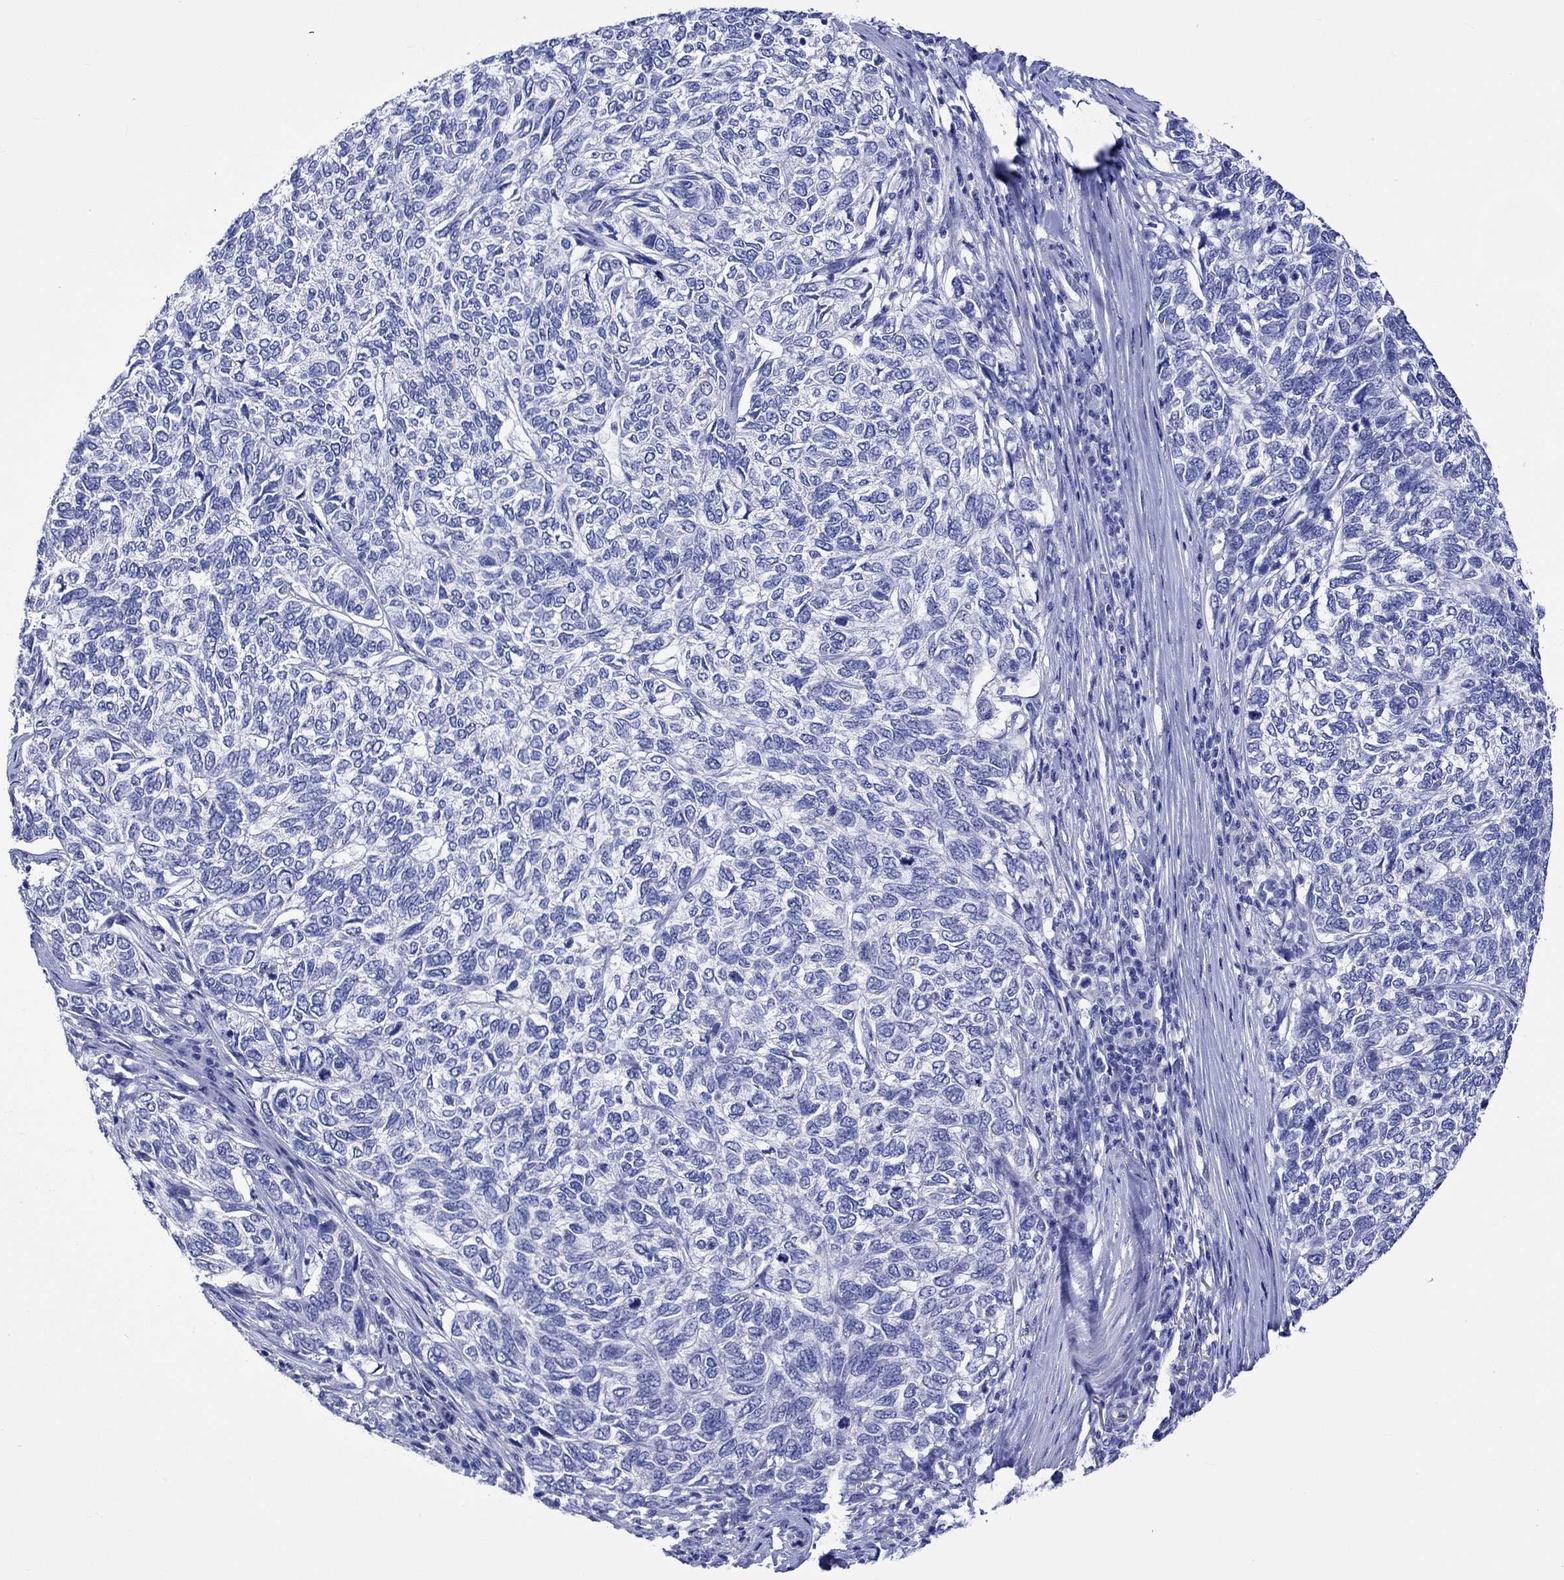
{"staining": {"intensity": "negative", "quantity": "none", "location": "none"}, "tissue": "skin cancer", "cell_type": "Tumor cells", "image_type": "cancer", "snomed": [{"axis": "morphology", "description": "Basal cell carcinoma"}, {"axis": "topography", "description": "Skin"}], "caption": "Skin cancer (basal cell carcinoma) was stained to show a protein in brown. There is no significant expression in tumor cells. (DAB (3,3'-diaminobenzidine) IHC visualized using brightfield microscopy, high magnification).", "gene": "HARBI1", "patient": {"sex": "female", "age": 65}}